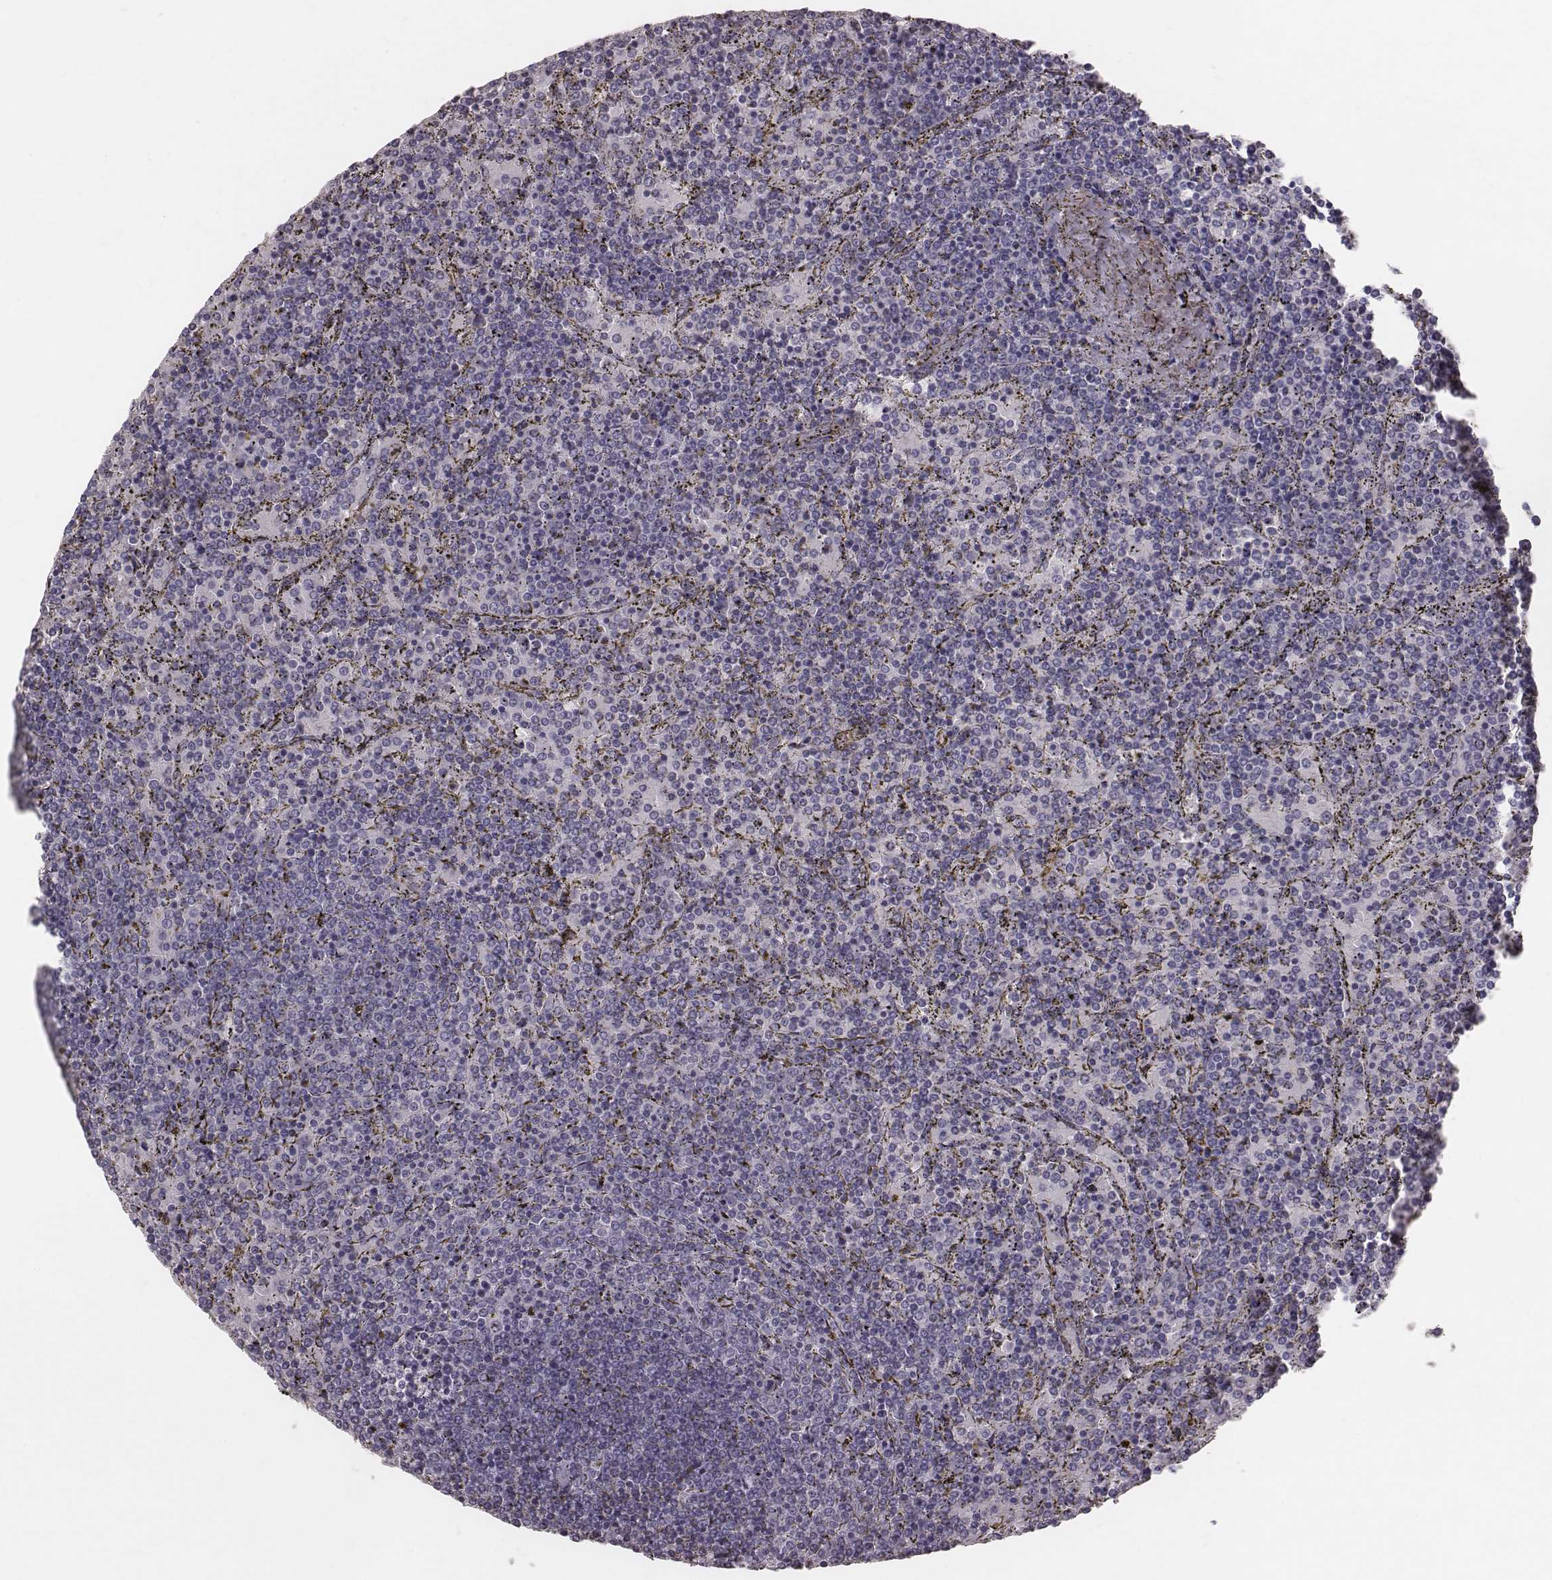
{"staining": {"intensity": "negative", "quantity": "none", "location": "none"}, "tissue": "lymphoma", "cell_type": "Tumor cells", "image_type": "cancer", "snomed": [{"axis": "morphology", "description": "Malignant lymphoma, non-Hodgkin's type, Low grade"}, {"axis": "topography", "description": "Spleen"}], "caption": "DAB (3,3'-diaminobenzidine) immunohistochemical staining of human lymphoma displays no significant expression in tumor cells.", "gene": "CFTR", "patient": {"sex": "female", "age": 77}}